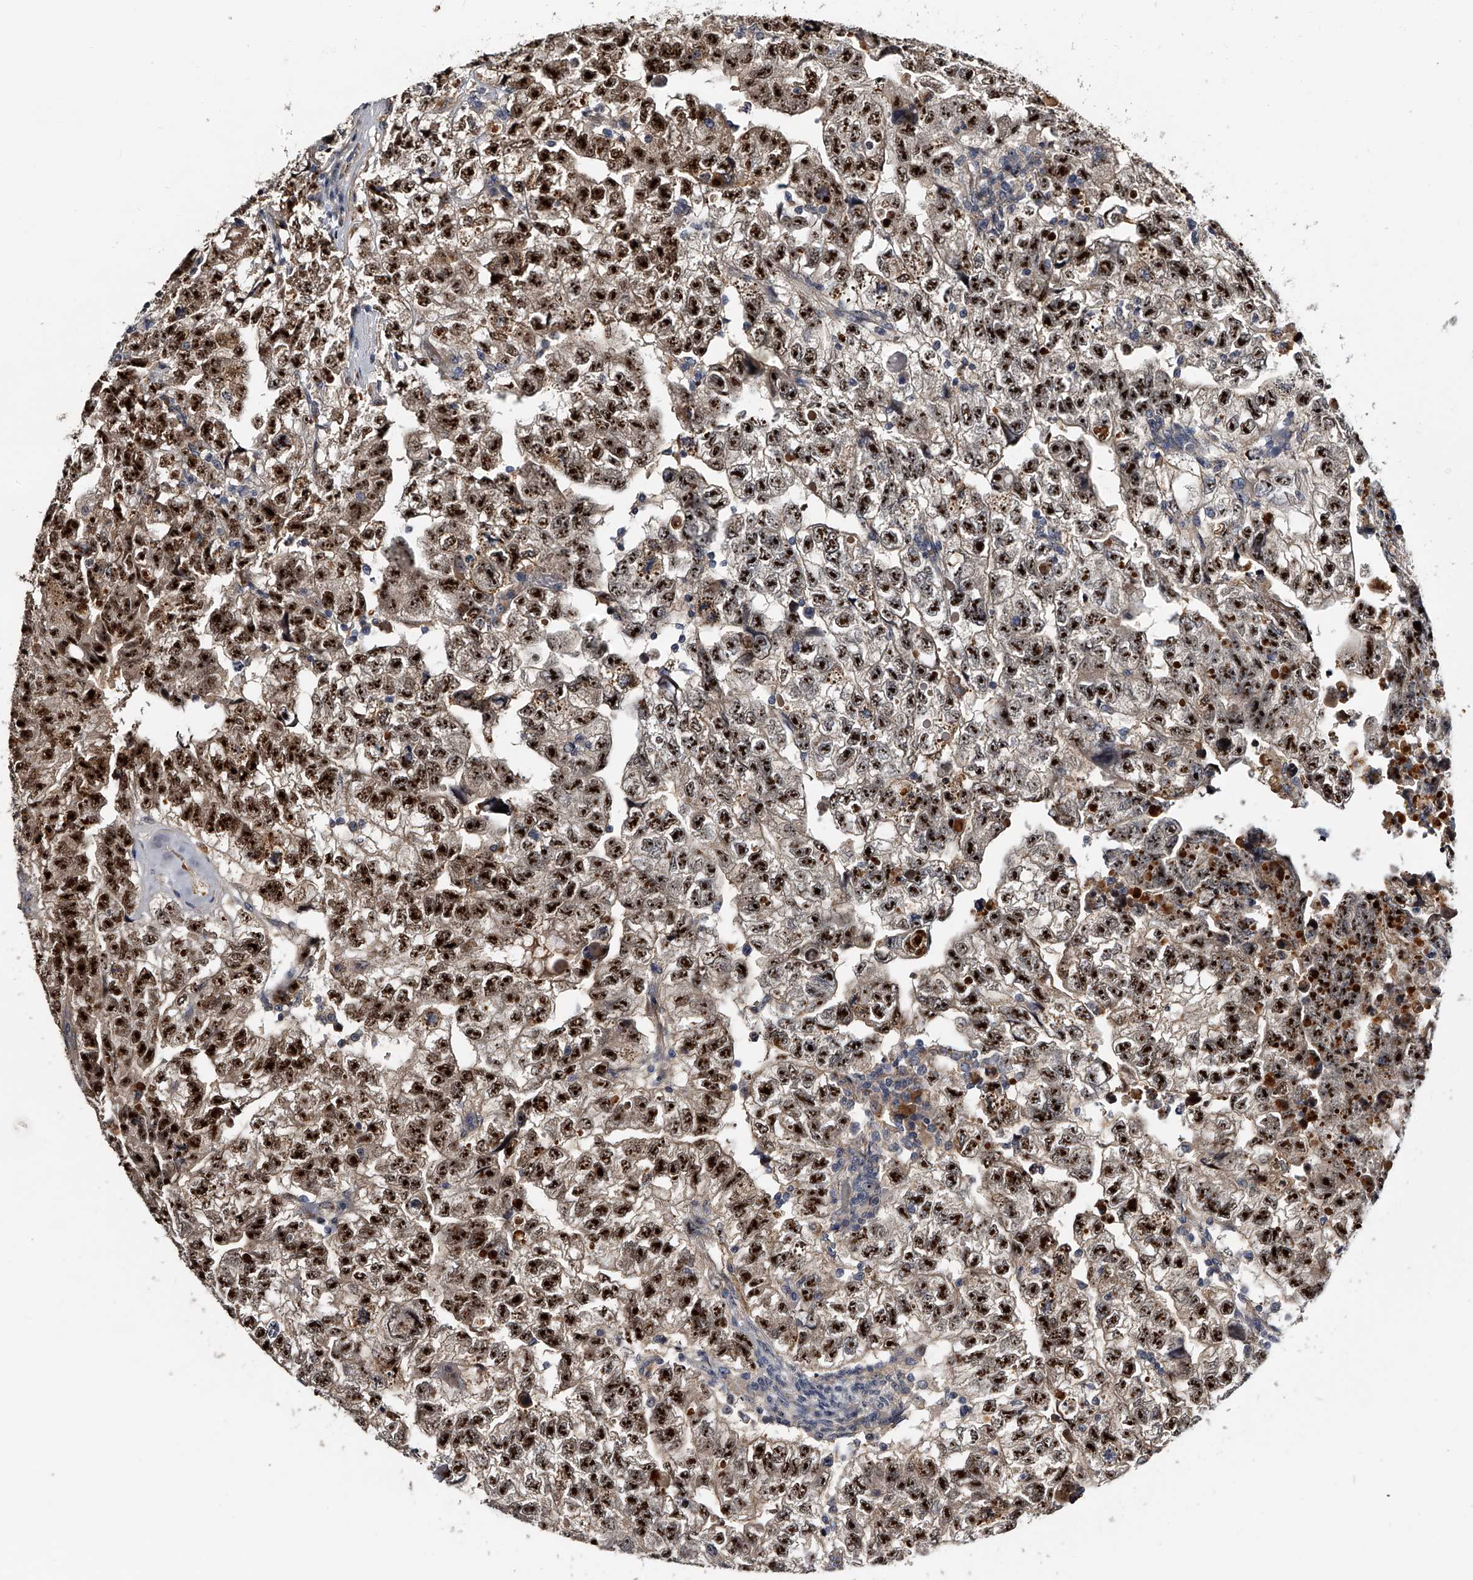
{"staining": {"intensity": "strong", "quantity": ">75%", "location": "nuclear"}, "tissue": "testis cancer", "cell_type": "Tumor cells", "image_type": "cancer", "snomed": [{"axis": "morphology", "description": "Carcinoma, Embryonal, NOS"}, {"axis": "topography", "description": "Testis"}], "caption": "Immunohistochemical staining of human embryonal carcinoma (testis) demonstrates high levels of strong nuclear protein expression in about >75% of tumor cells.", "gene": "MDN1", "patient": {"sex": "male", "age": 36}}